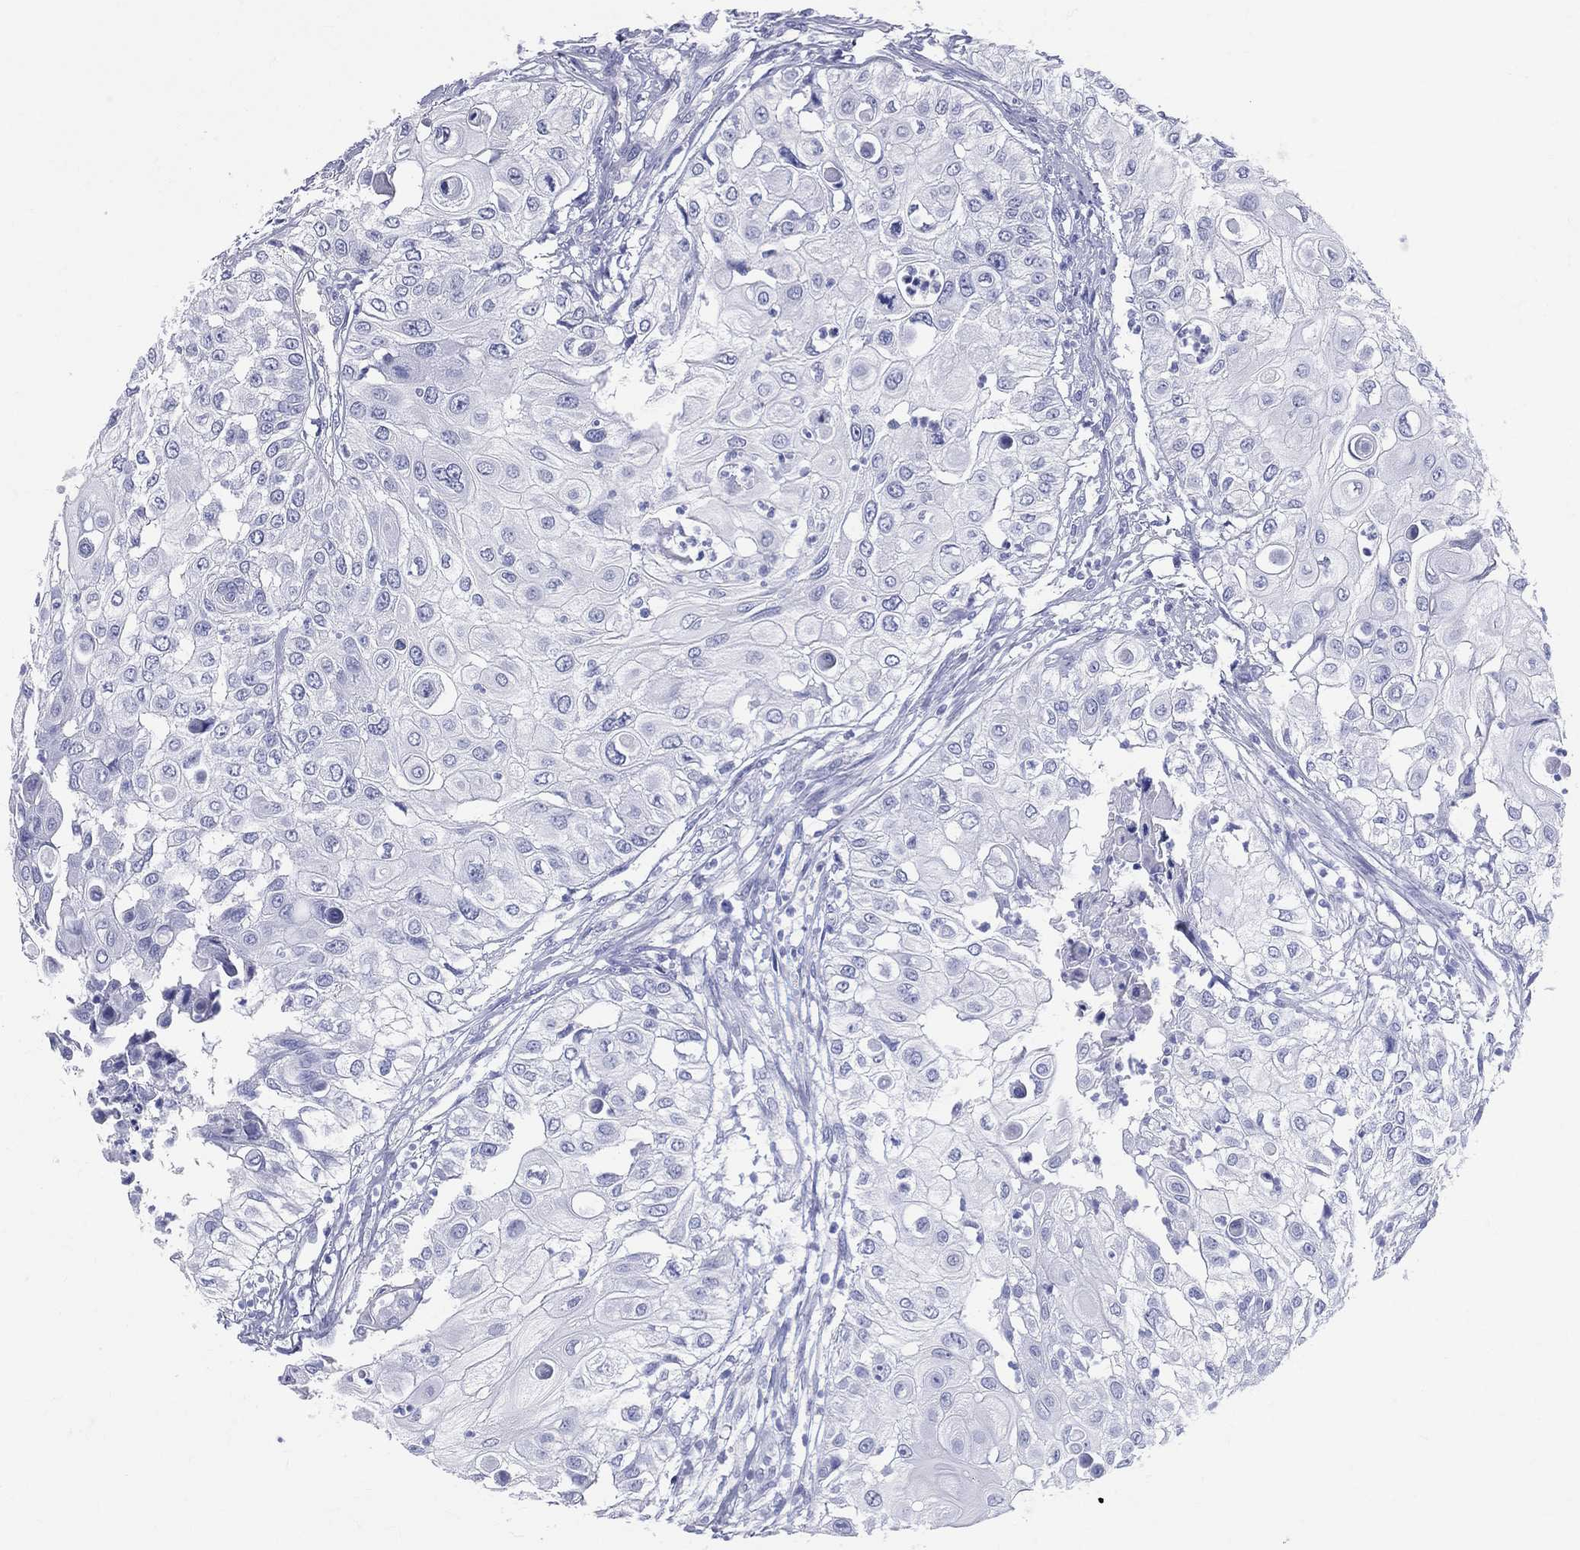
{"staining": {"intensity": "negative", "quantity": "none", "location": "none"}, "tissue": "urothelial cancer", "cell_type": "Tumor cells", "image_type": "cancer", "snomed": [{"axis": "morphology", "description": "Urothelial carcinoma, High grade"}, {"axis": "topography", "description": "Urinary bladder"}], "caption": "Urothelial cancer was stained to show a protein in brown. There is no significant positivity in tumor cells.", "gene": "DLG4", "patient": {"sex": "female", "age": 79}}